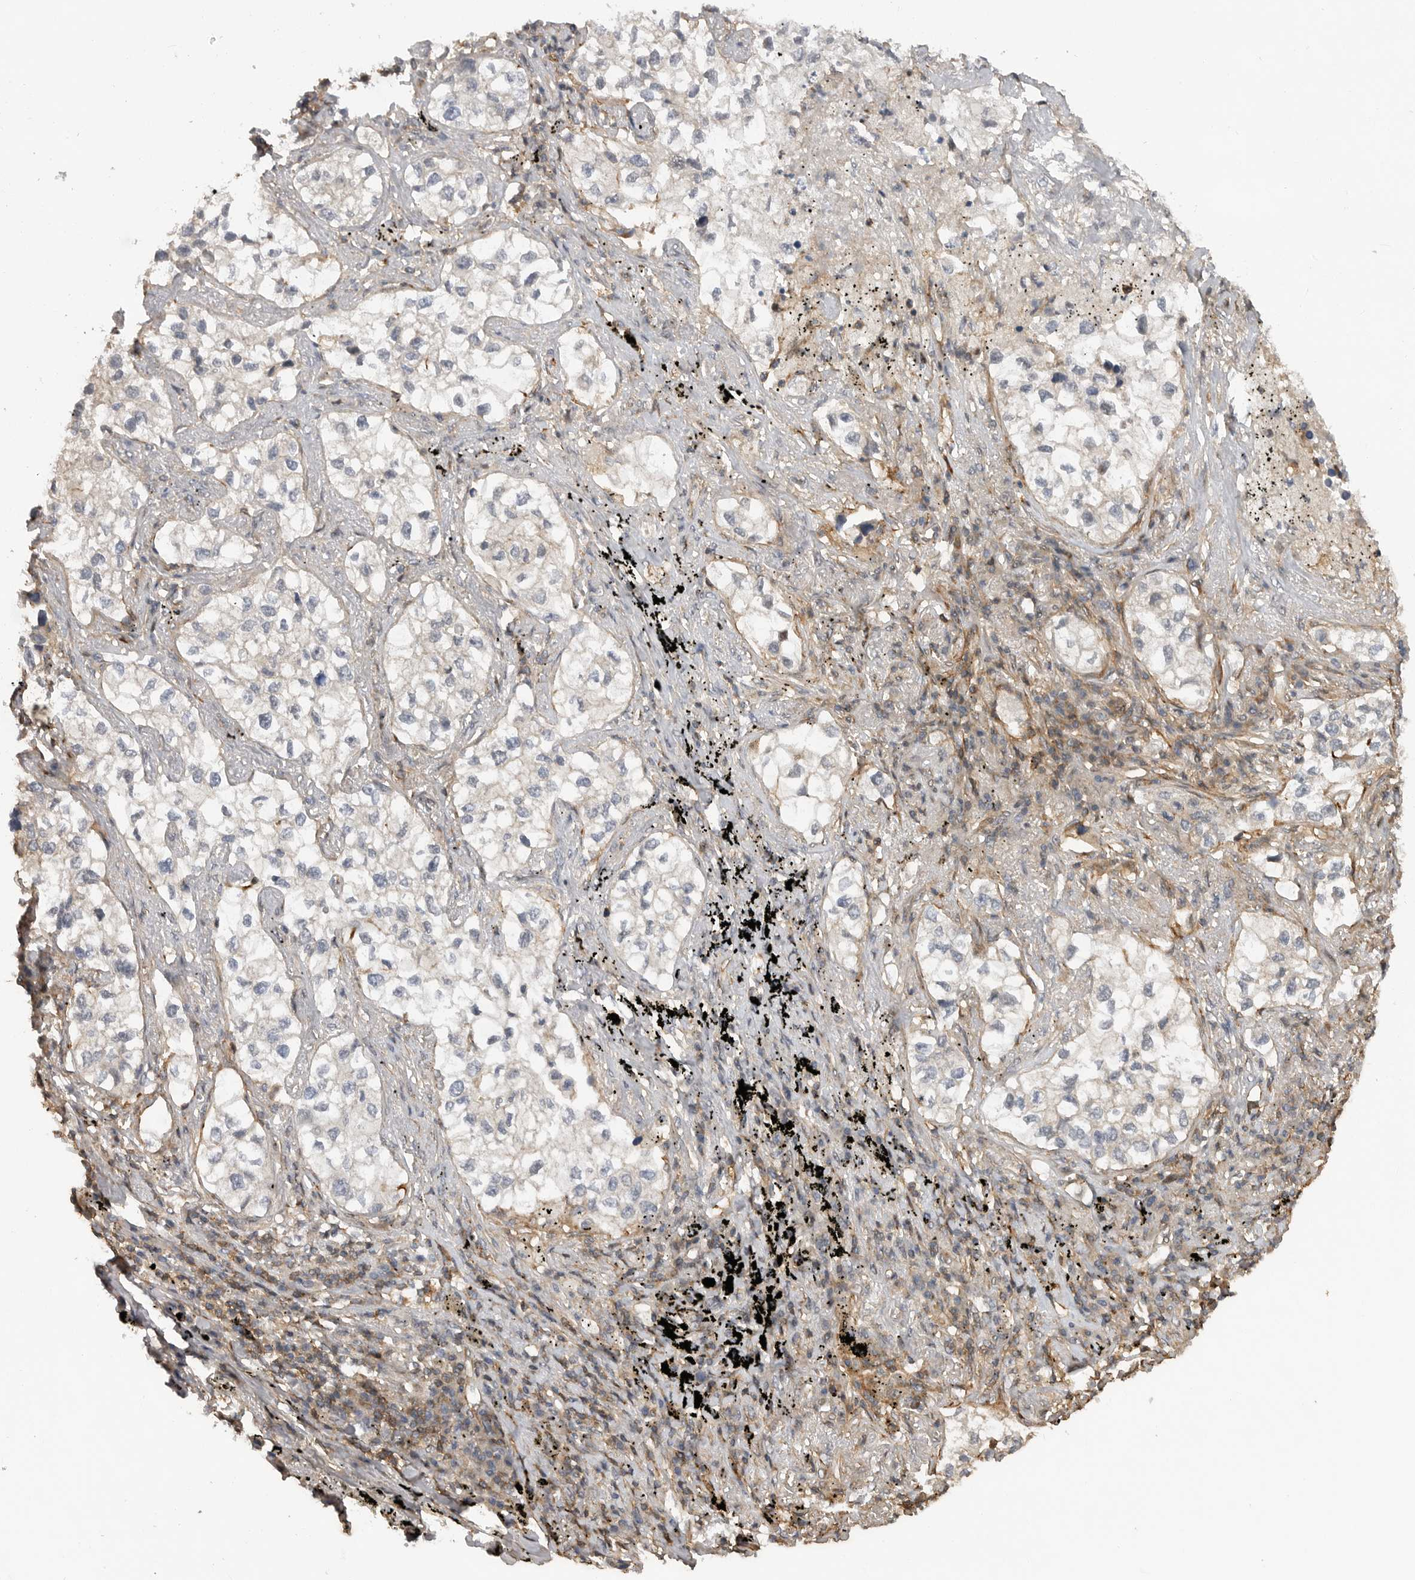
{"staining": {"intensity": "negative", "quantity": "none", "location": "none"}, "tissue": "lung cancer", "cell_type": "Tumor cells", "image_type": "cancer", "snomed": [{"axis": "morphology", "description": "Adenocarcinoma, NOS"}, {"axis": "topography", "description": "Lung"}], "caption": "The histopathology image shows no staining of tumor cells in lung adenocarcinoma. (DAB (3,3'-diaminobenzidine) immunohistochemistry (IHC) visualized using brightfield microscopy, high magnification).", "gene": "TRIM56", "patient": {"sex": "male", "age": 63}}